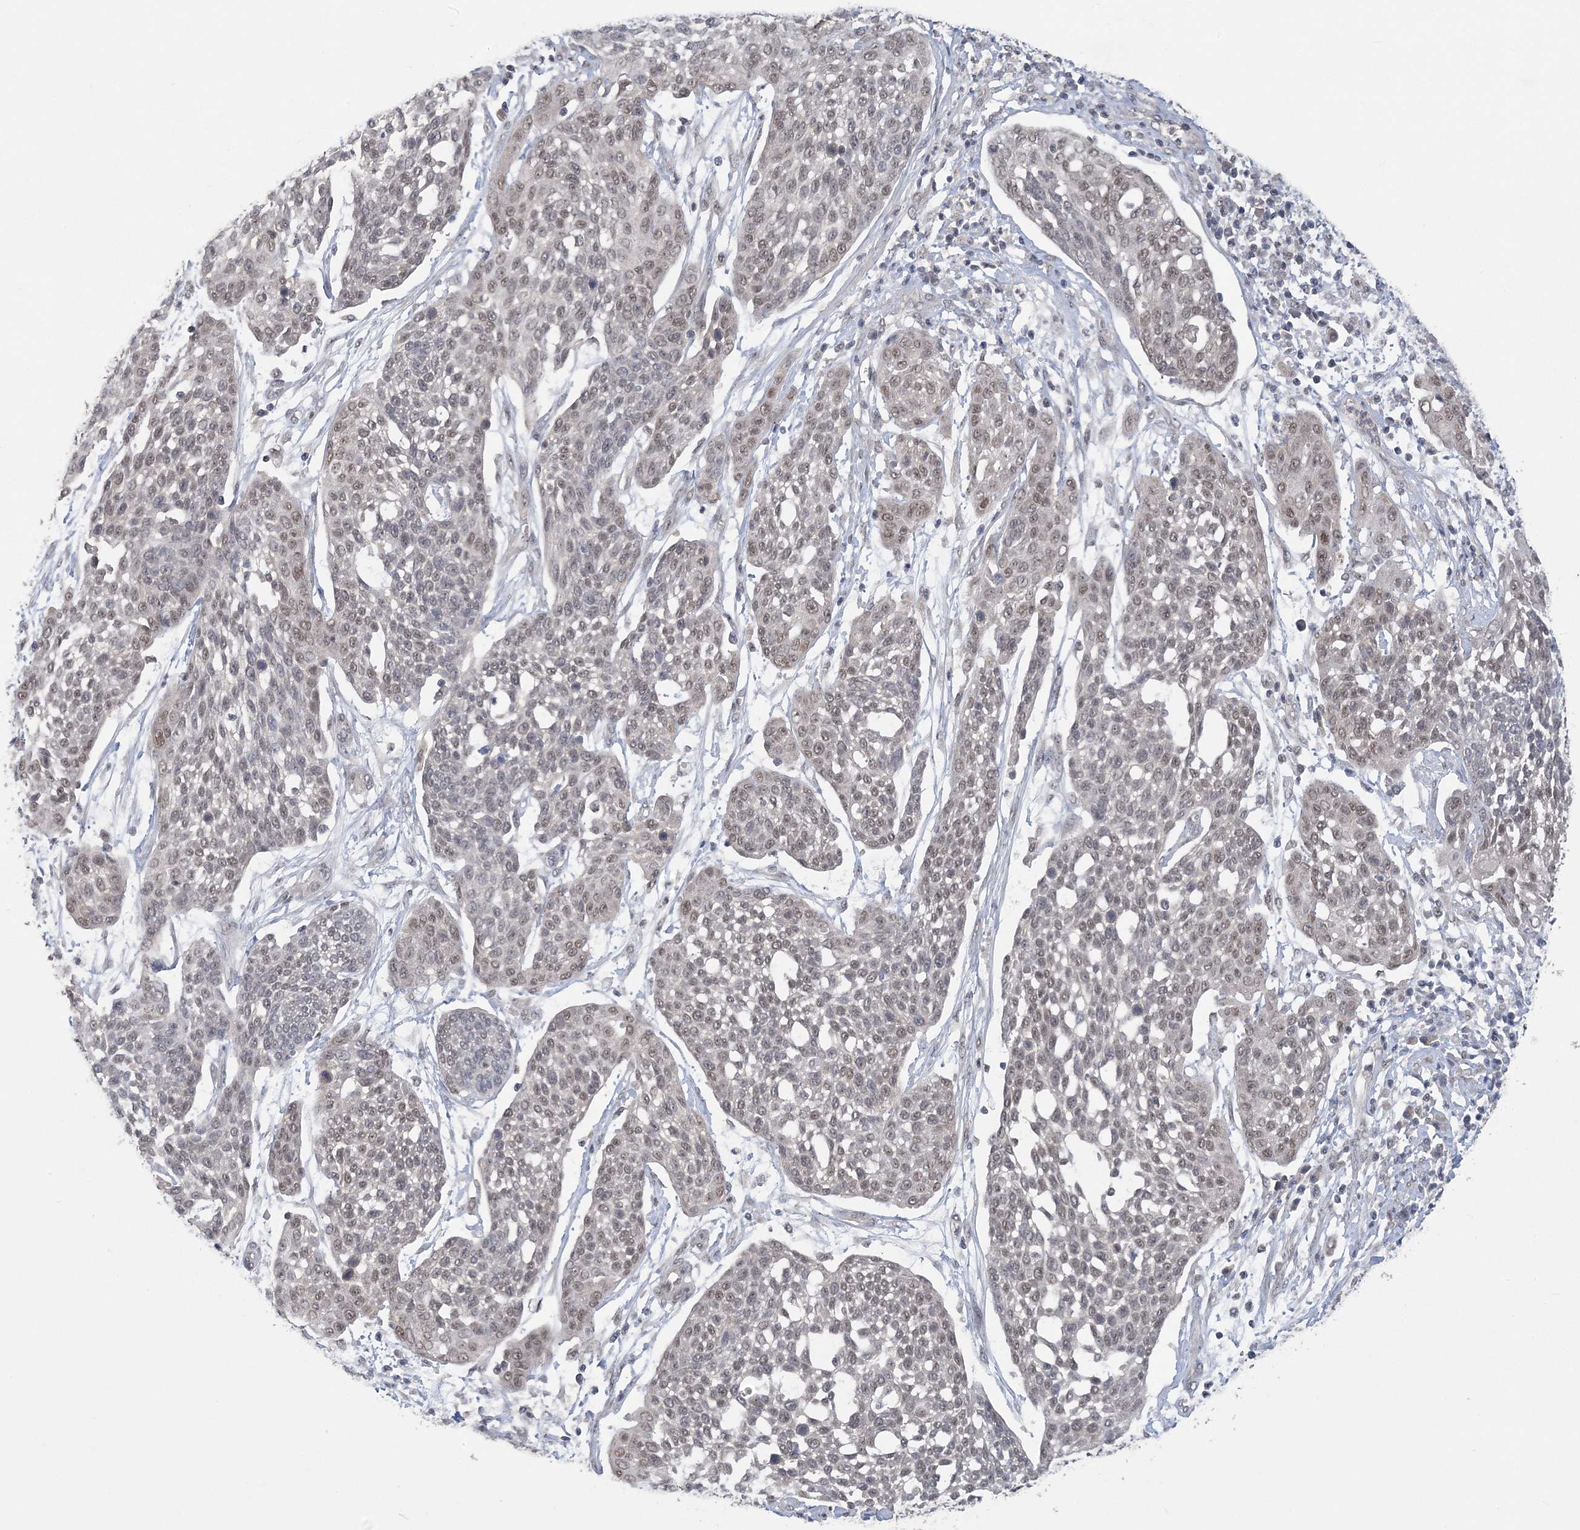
{"staining": {"intensity": "weak", "quantity": ">75%", "location": "nuclear"}, "tissue": "cervical cancer", "cell_type": "Tumor cells", "image_type": "cancer", "snomed": [{"axis": "morphology", "description": "Squamous cell carcinoma, NOS"}, {"axis": "topography", "description": "Cervix"}], "caption": "The histopathology image displays a brown stain indicating the presence of a protein in the nuclear of tumor cells in cervical squamous cell carcinoma.", "gene": "ZBTB7A", "patient": {"sex": "female", "age": 34}}